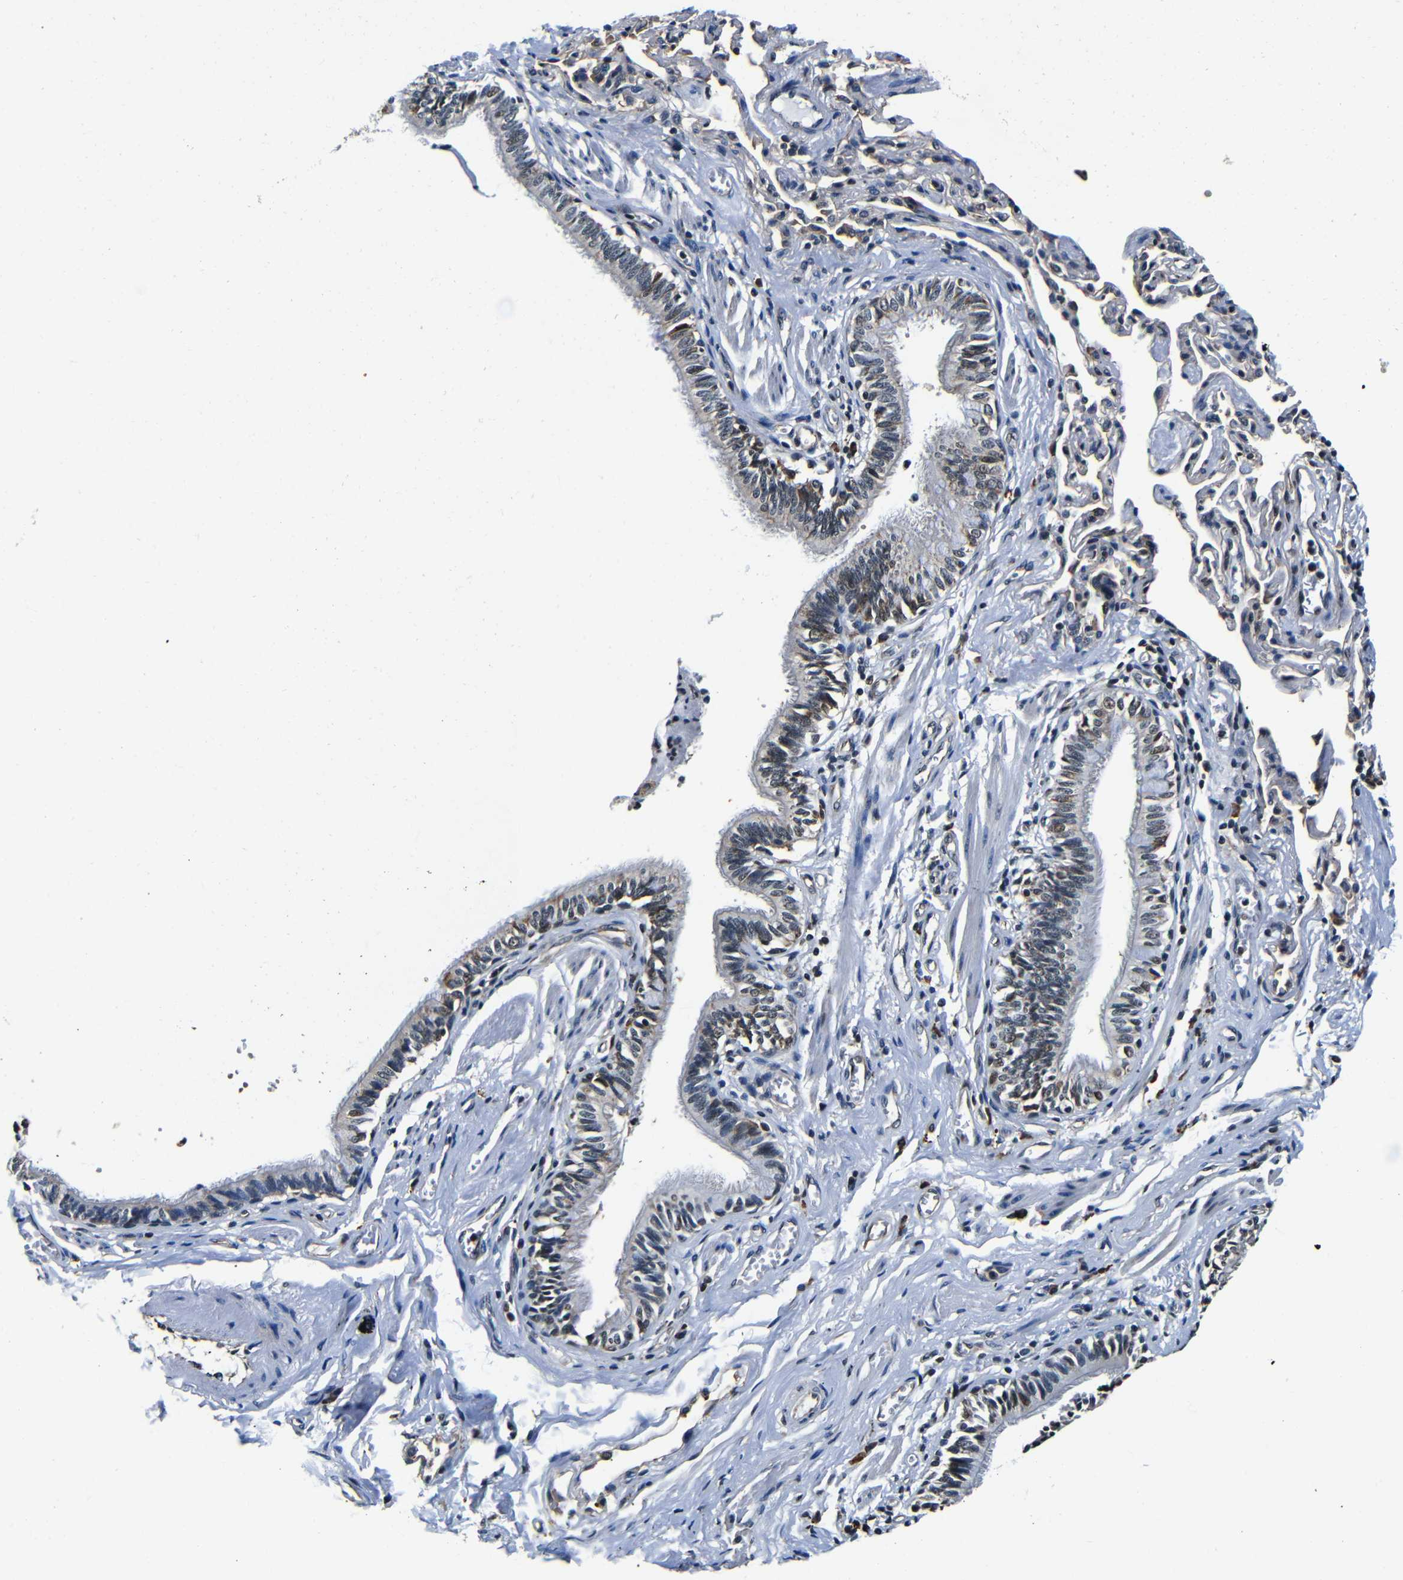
{"staining": {"intensity": "moderate", "quantity": "25%-75%", "location": "cytoplasmic/membranous,nuclear"}, "tissue": "bronchus", "cell_type": "Respiratory epithelial cells", "image_type": "normal", "snomed": [{"axis": "morphology", "description": "Normal tissue, NOS"}, {"axis": "topography", "description": "Bronchus"}, {"axis": "topography", "description": "Lung"}], "caption": "Protein staining exhibits moderate cytoplasmic/membranous,nuclear staining in about 25%-75% of respiratory epithelial cells in benign bronchus.", "gene": "NCBP3", "patient": {"sex": "male", "age": 64}}